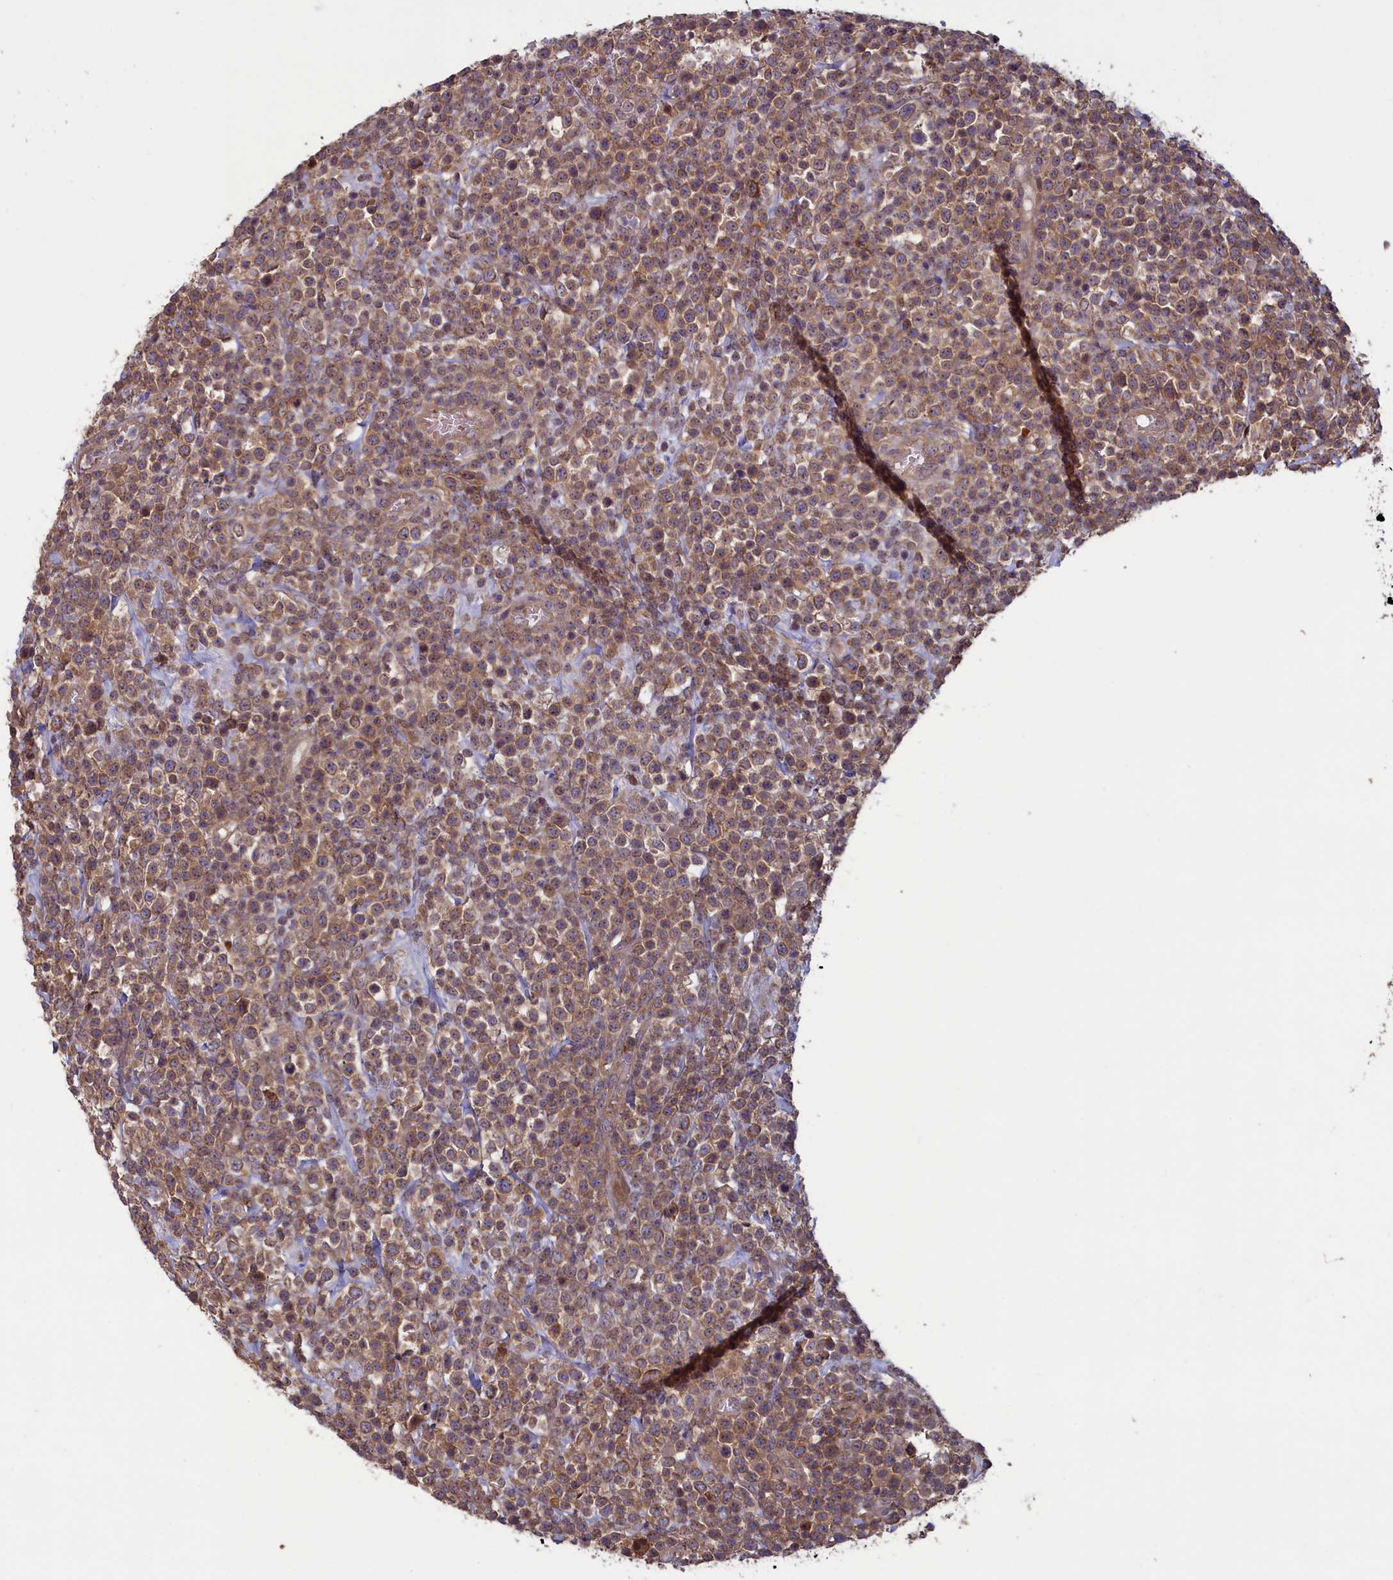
{"staining": {"intensity": "weak", "quantity": ">75%", "location": "cytoplasmic/membranous"}, "tissue": "lymphoma", "cell_type": "Tumor cells", "image_type": "cancer", "snomed": [{"axis": "morphology", "description": "Malignant lymphoma, non-Hodgkin's type, High grade"}, {"axis": "topography", "description": "Colon"}], "caption": "A brown stain labels weak cytoplasmic/membranous expression of a protein in human high-grade malignant lymphoma, non-Hodgkin's type tumor cells.", "gene": "CIAO2B", "patient": {"sex": "female", "age": 53}}